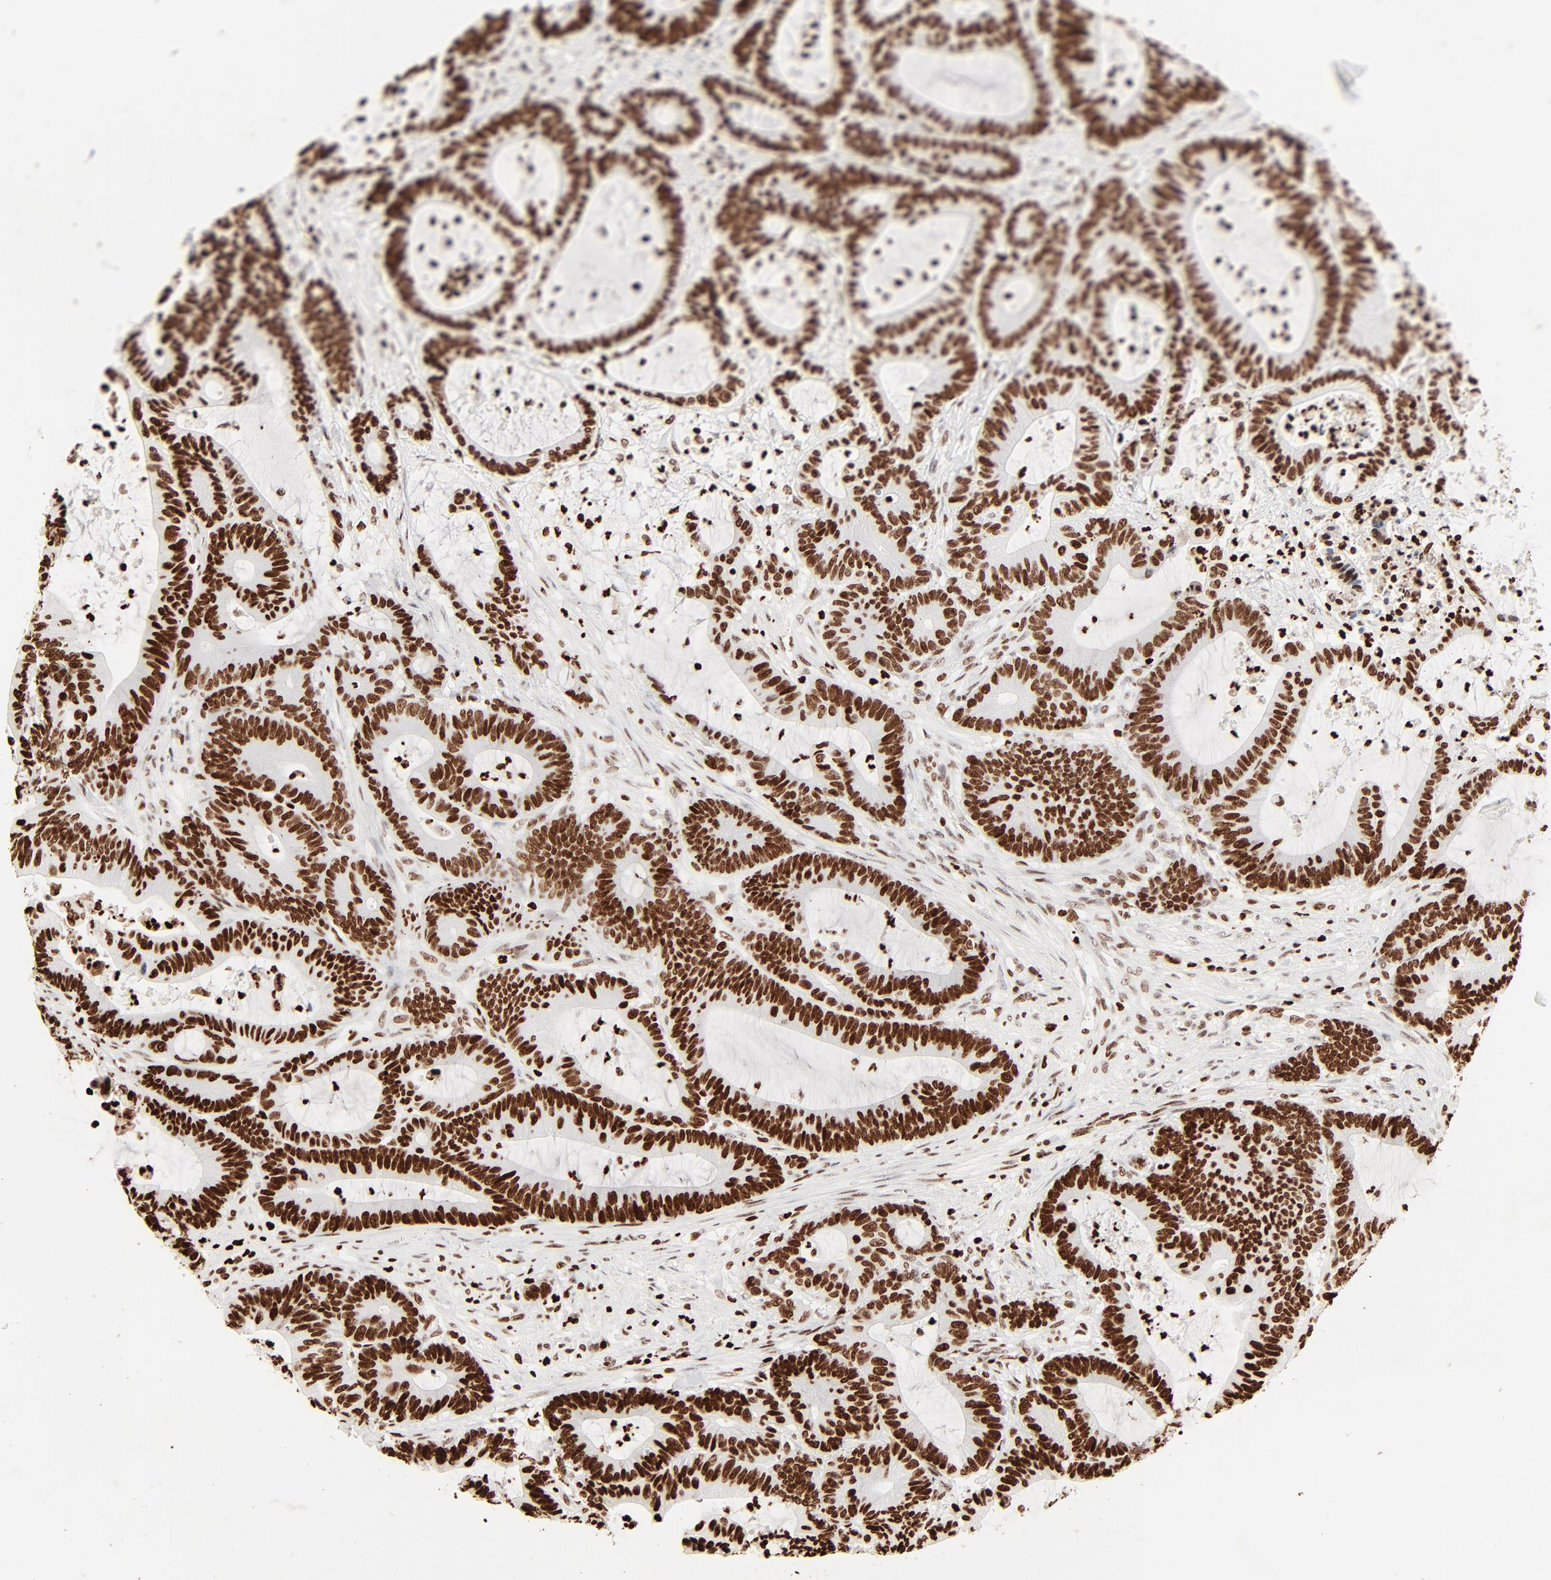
{"staining": {"intensity": "strong", "quantity": ">75%", "location": "nuclear"}, "tissue": "colorectal cancer", "cell_type": "Tumor cells", "image_type": "cancer", "snomed": [{"axis": "morphology", "description": "Adenocarcinoma, NOS"}, {"axis": "topography", "description": "Colon"}], "caption": "A brown stain highlights strong nuclear staining of a protein in human adenocarcinoma (colorectal) tumor cells. Using DAB (3,3'-diaminobenzidine) (brown) and hematoxylin (blue) stains, captured at high magnification using brightfield microscopy.", "gene": "HMGB2", "patient": {"sex": "female", "age": 84}}